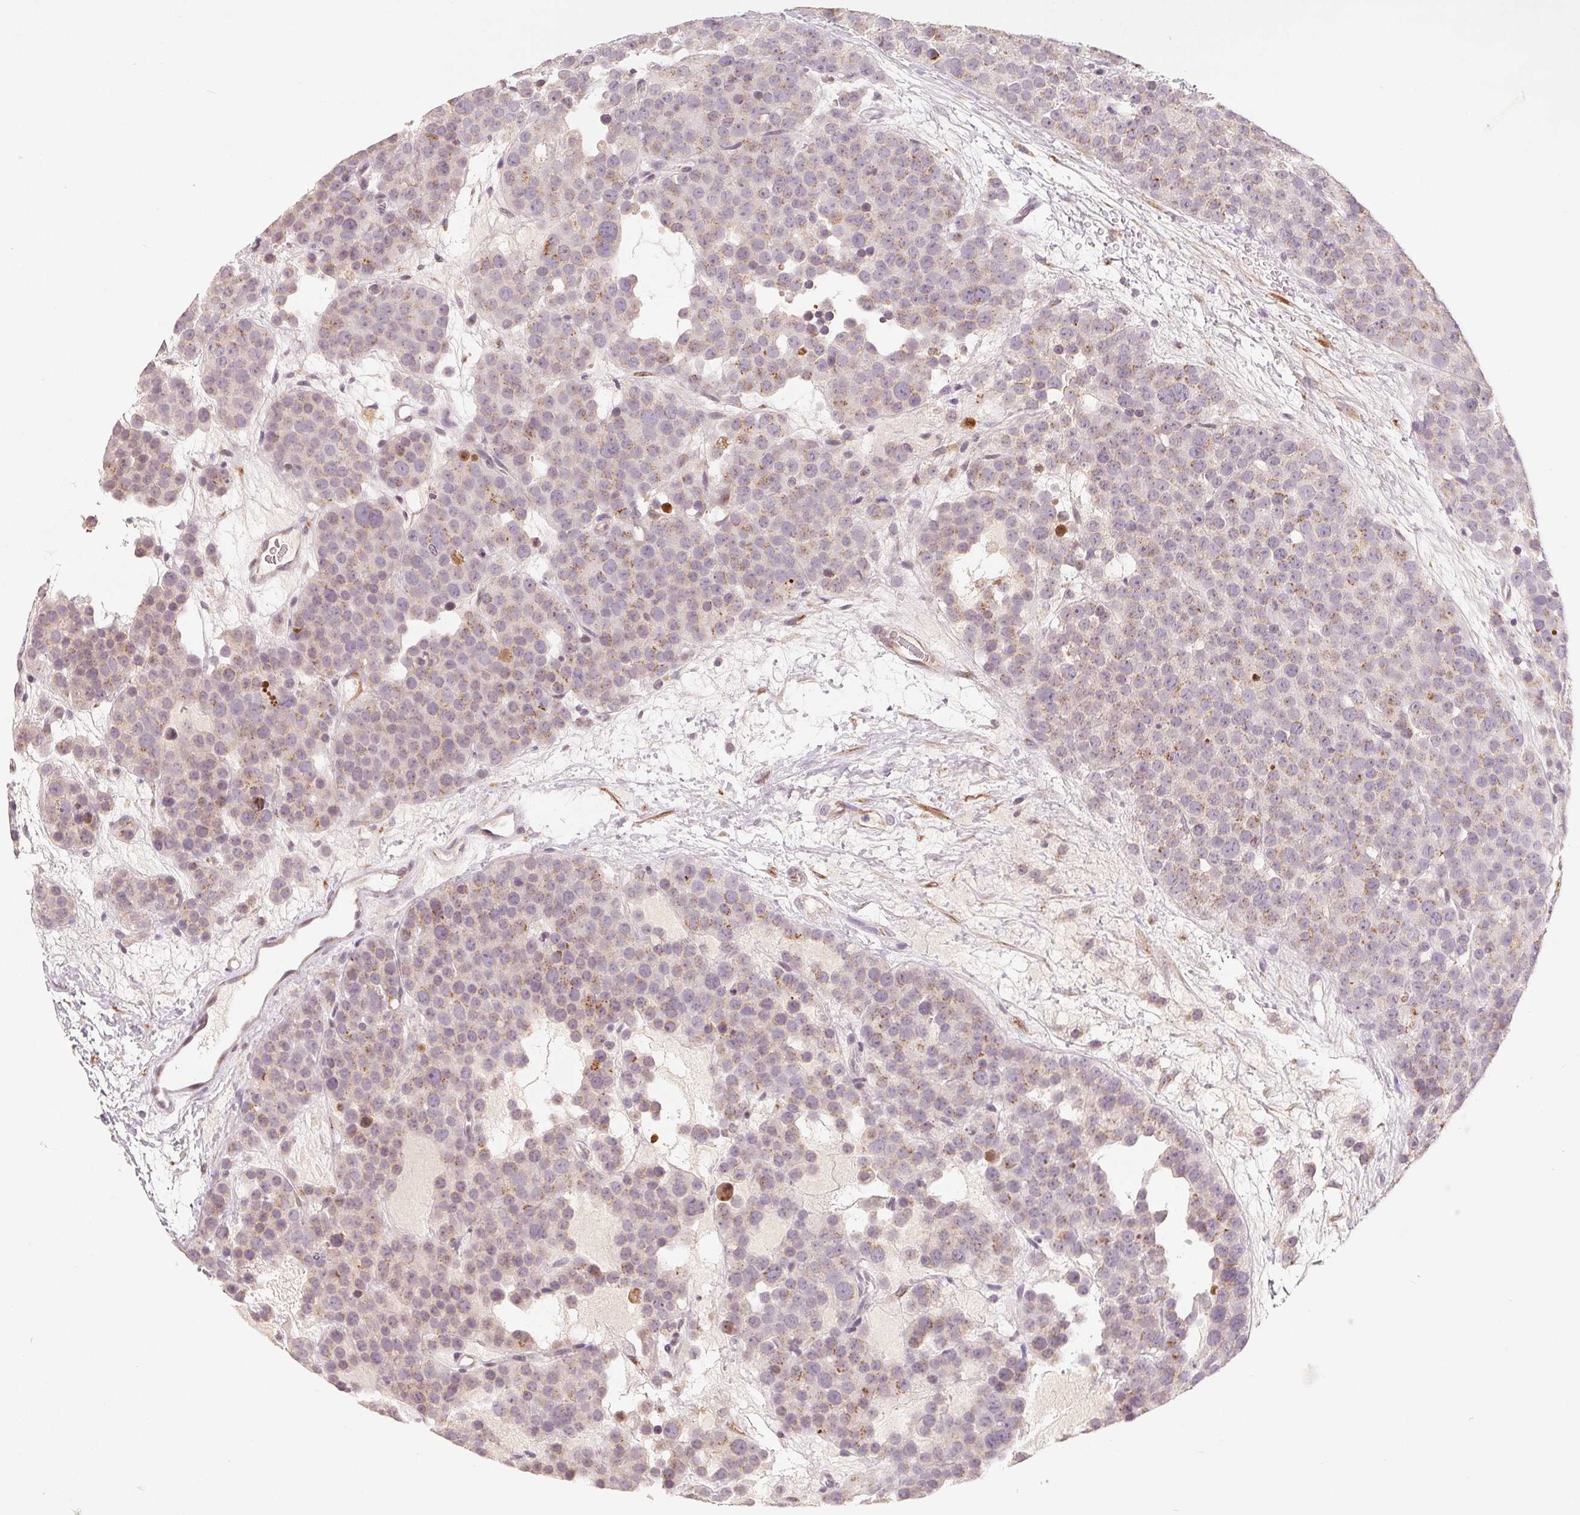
{"staining": {"intensity": "weak", "quantity": "<25%", "location": "cytoplasmic/membranous"}, "tissue": "testis cancer", "cell_type": "Tumor cells", "image_type": "cancer", "snomed": [{"axis": "morphology", "description": "Seminoma, NOS"}, {"axis": "topography", "description": "Testis"}], "caption": "Testis seminoma was stained to show a protein in brown. There is no significant staining in tumor cells.", "gene": "TMSB15B", "patient": {"sex": "male", "age": 71}}